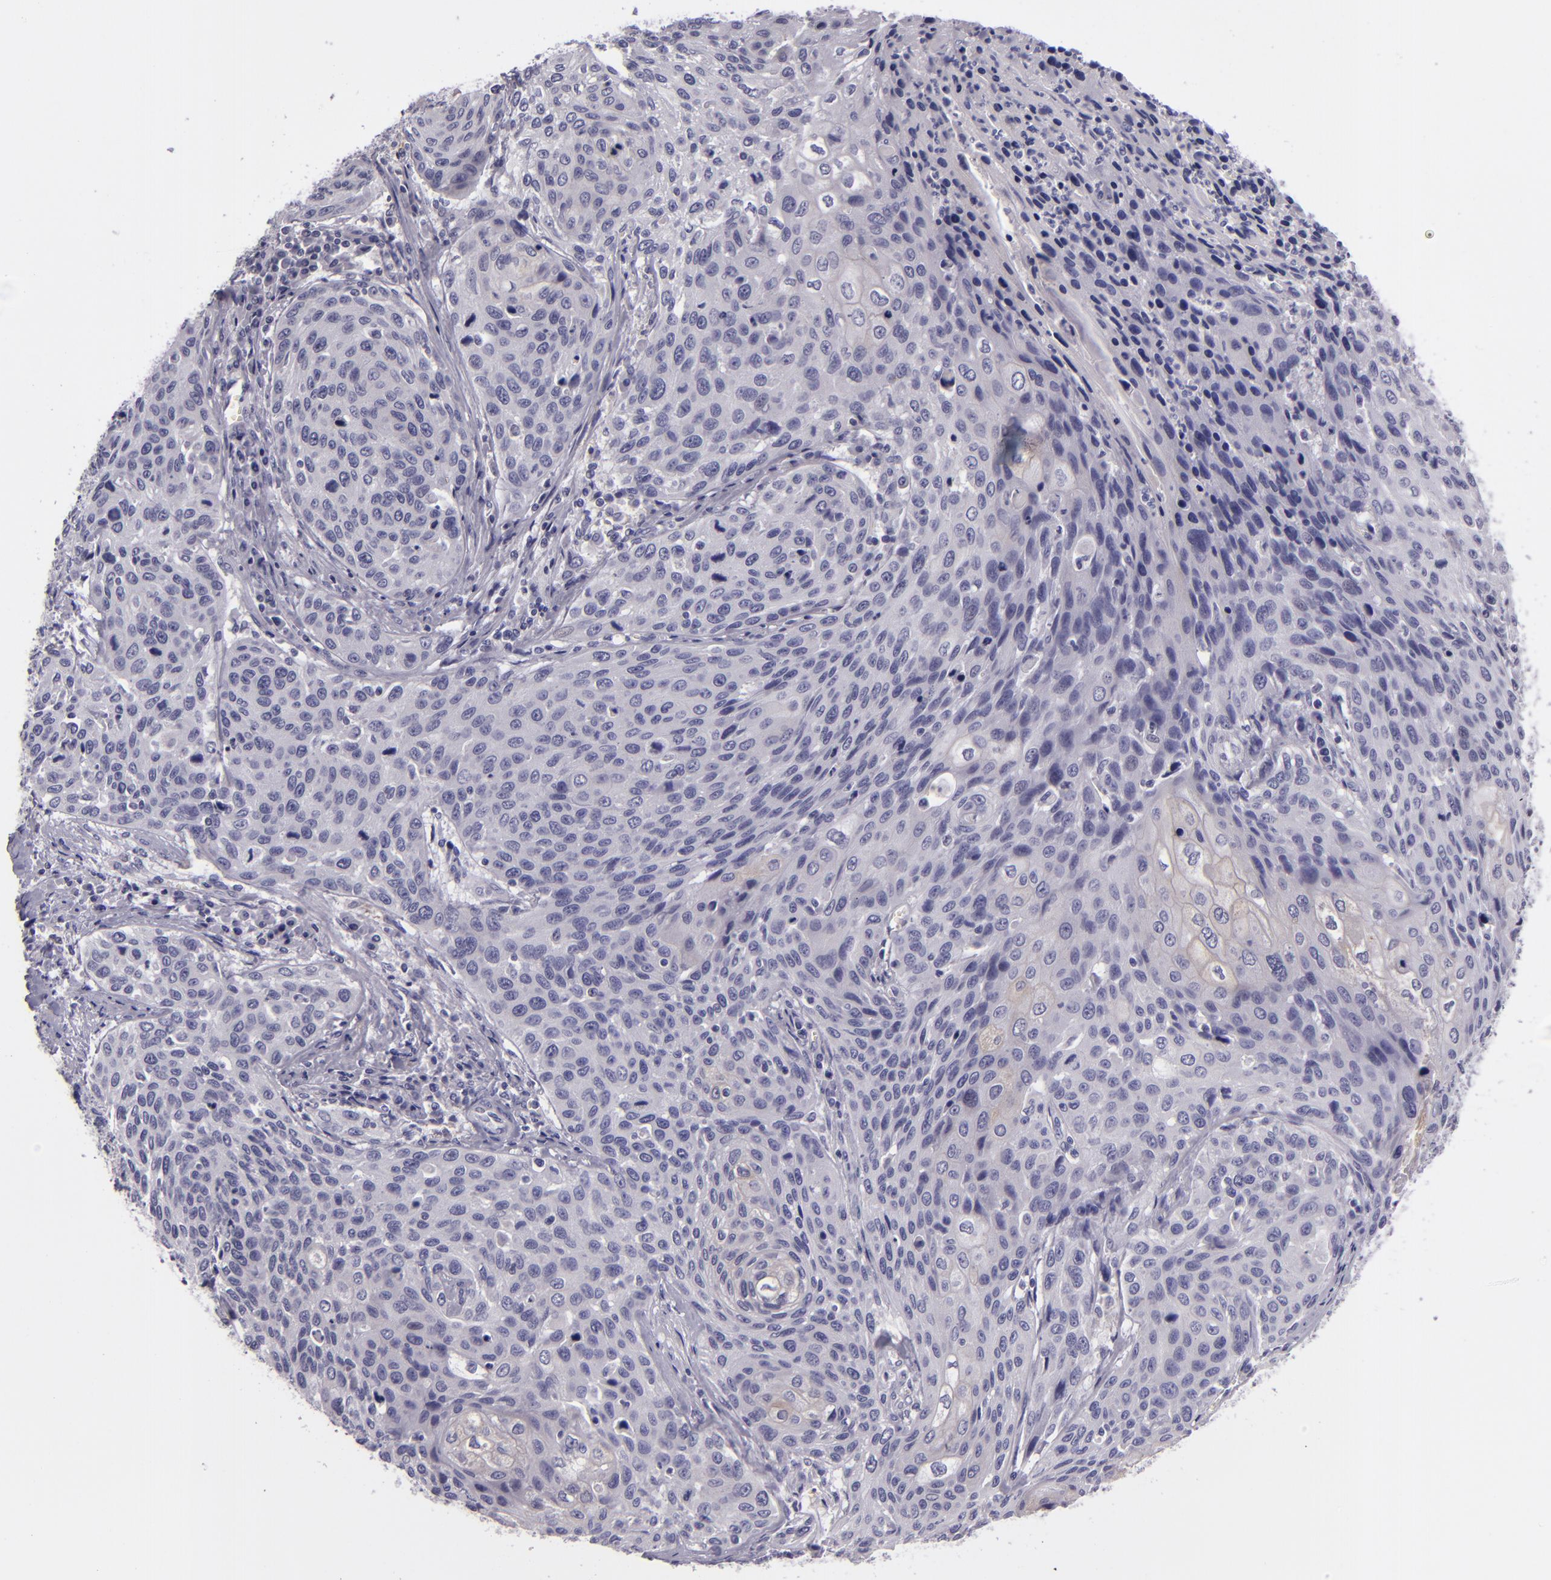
{"staining": {"intensity": "negative", "quantity": "none", "location": "none"}, "tissue": "cervical cancer", "cell_type": "Tumor cells", "image_type": "cancer", "snomed": [{"axis": "morphology", "description": "Squamous cell carcinoma, NOS"}, {"axis": "topography", "description": "Cervix"}], "caption": "Tumor cells show no significant protein staining in cervical cancer (squamous cell carcinoma).", "gene": "SNCB", "patient": {"sex": "female", "age": 32}}